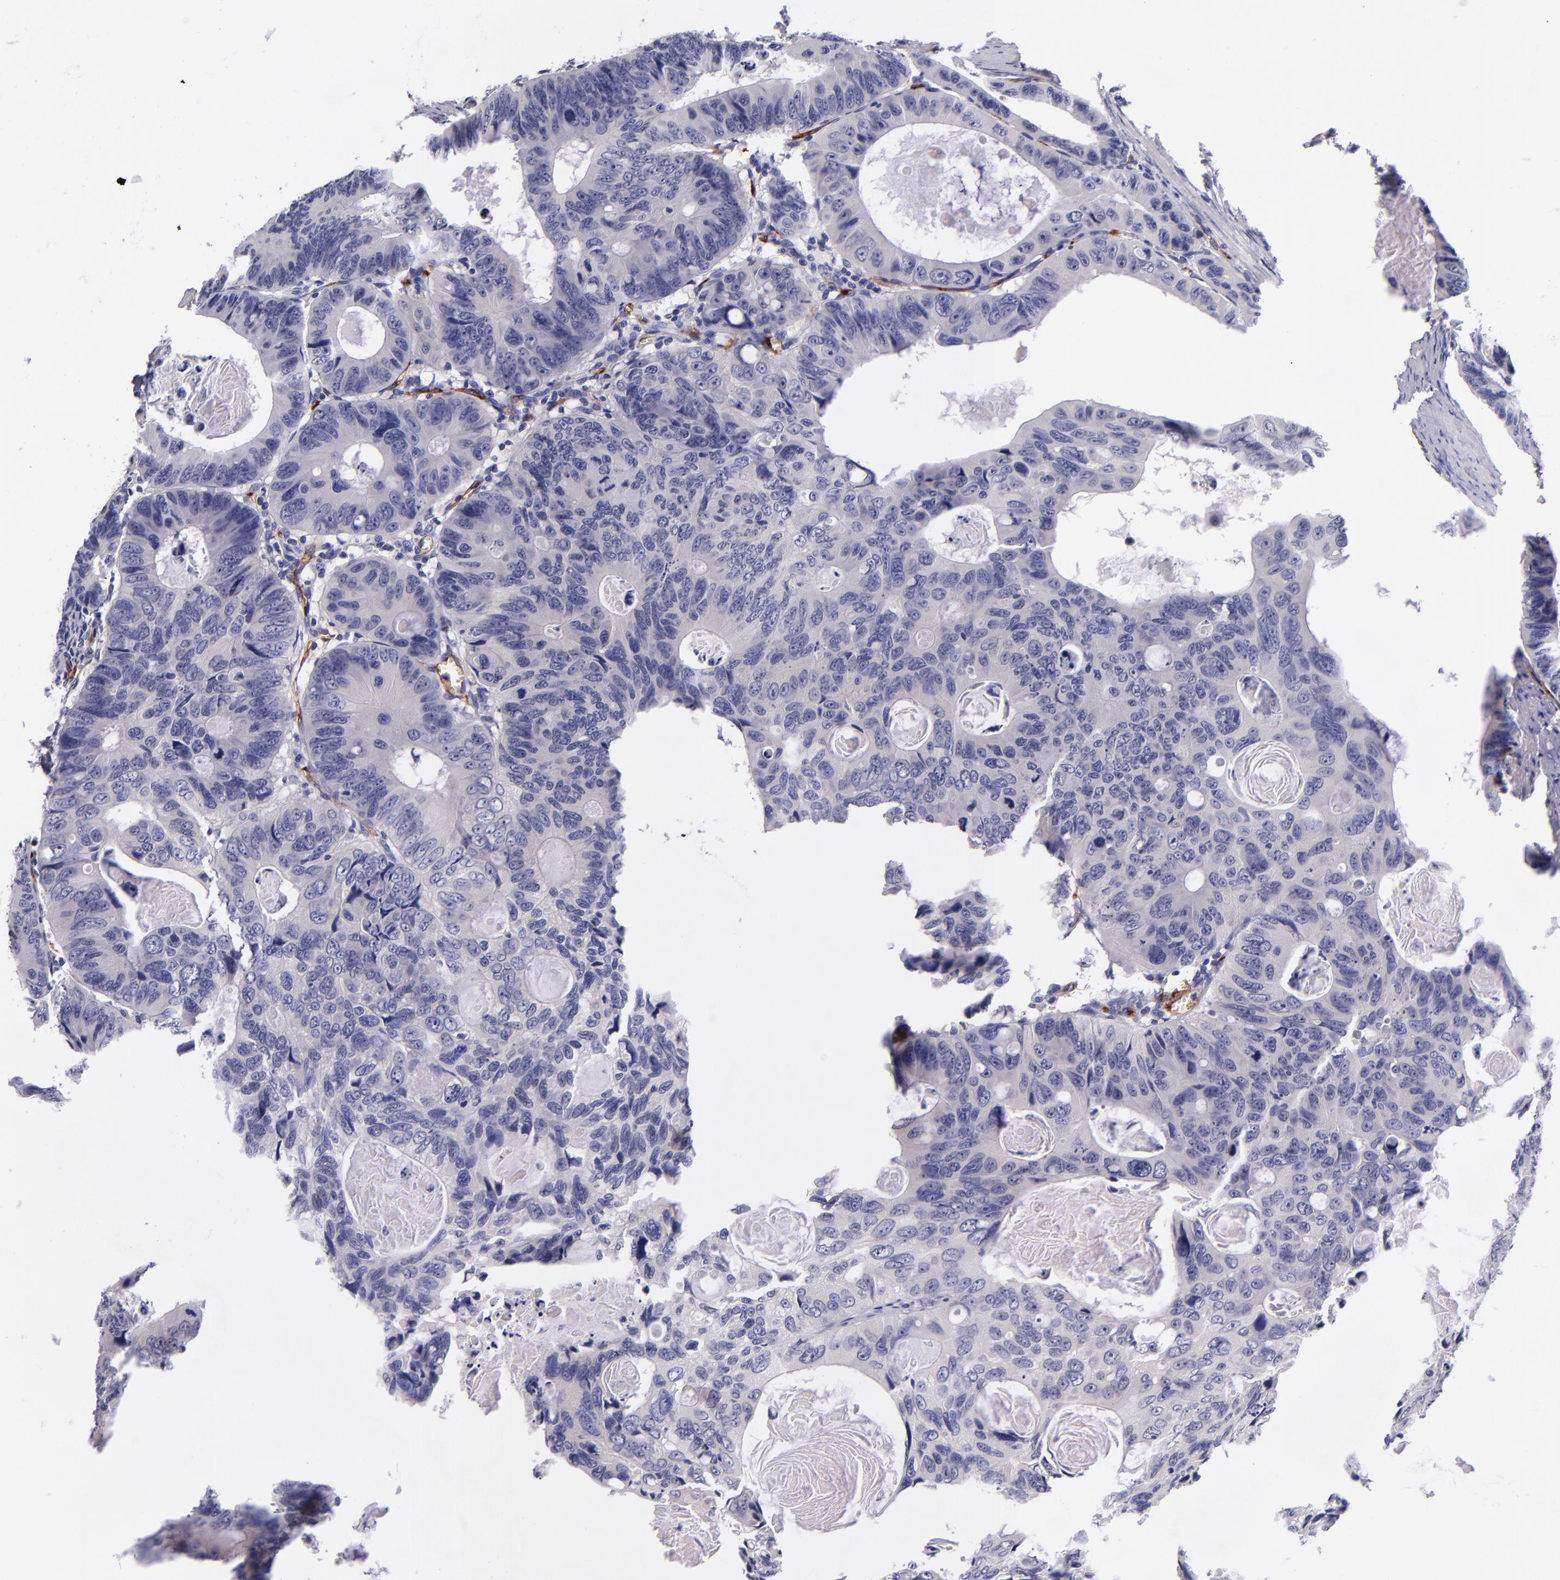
{"staining": {"intensity": "negative", "quantity": "none", "location": "none"}, "tissue": "colorectal cancer", "cell_type": "Tumor cells", "image_type": "cancer", "snomed": [{"axis": "morphology", "description": "Adenocarcinoma, NOS"}, {"axis": "topography", "description": "Colon"}], "caption": "This photomicrograph is of colorectal adenocarcinoma stained with immunohistochemistry (IHC) to label a protein in brown with the nuclei are counter-stained blue. There is no positivity in tumor cells.", "gene": "NOS3", "patient": {"sex": "female", "age": 55}}